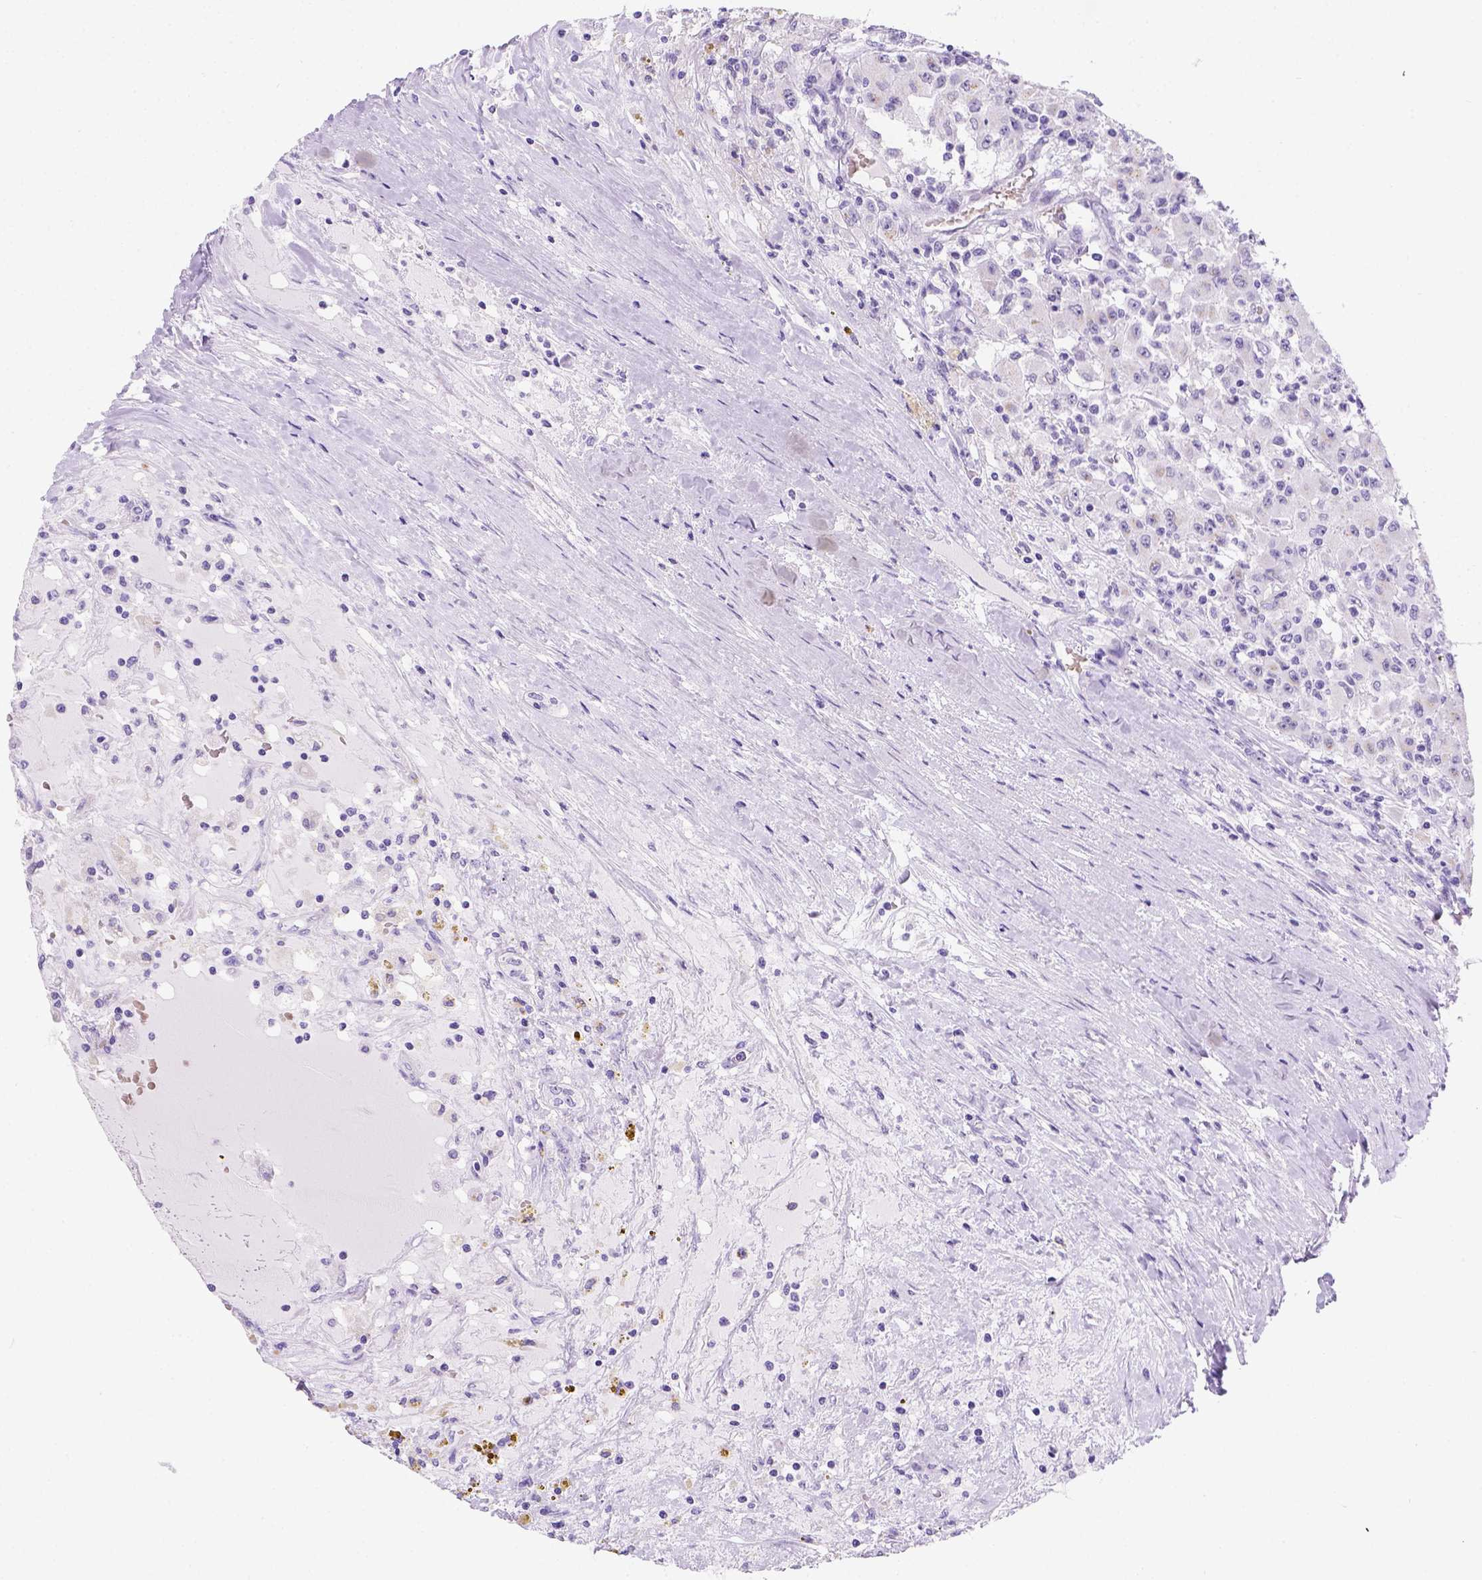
{"staining": {"intensity": "negative", "quantity": "none", "location": "none"}, "tissue": "renal cancer", "cell_type": "Tumor cells", "image_type": "cancer", "snomed": [{"axis": "morphology", "description": "Adenocarcinoma, NOS"}, {"axis": "topography", "description": "Kidney"}], "caption": "High magnification brightfield microscopy of renal cancer (adenocarcinoma) stained with DAB (3,3'-diaminobenzidine) (brown) and counterstained with hematoxylin (blue): tumor cells show no significant expression.", "gene": "PHF7", "patient": {"sex": "female", "age": 67}}